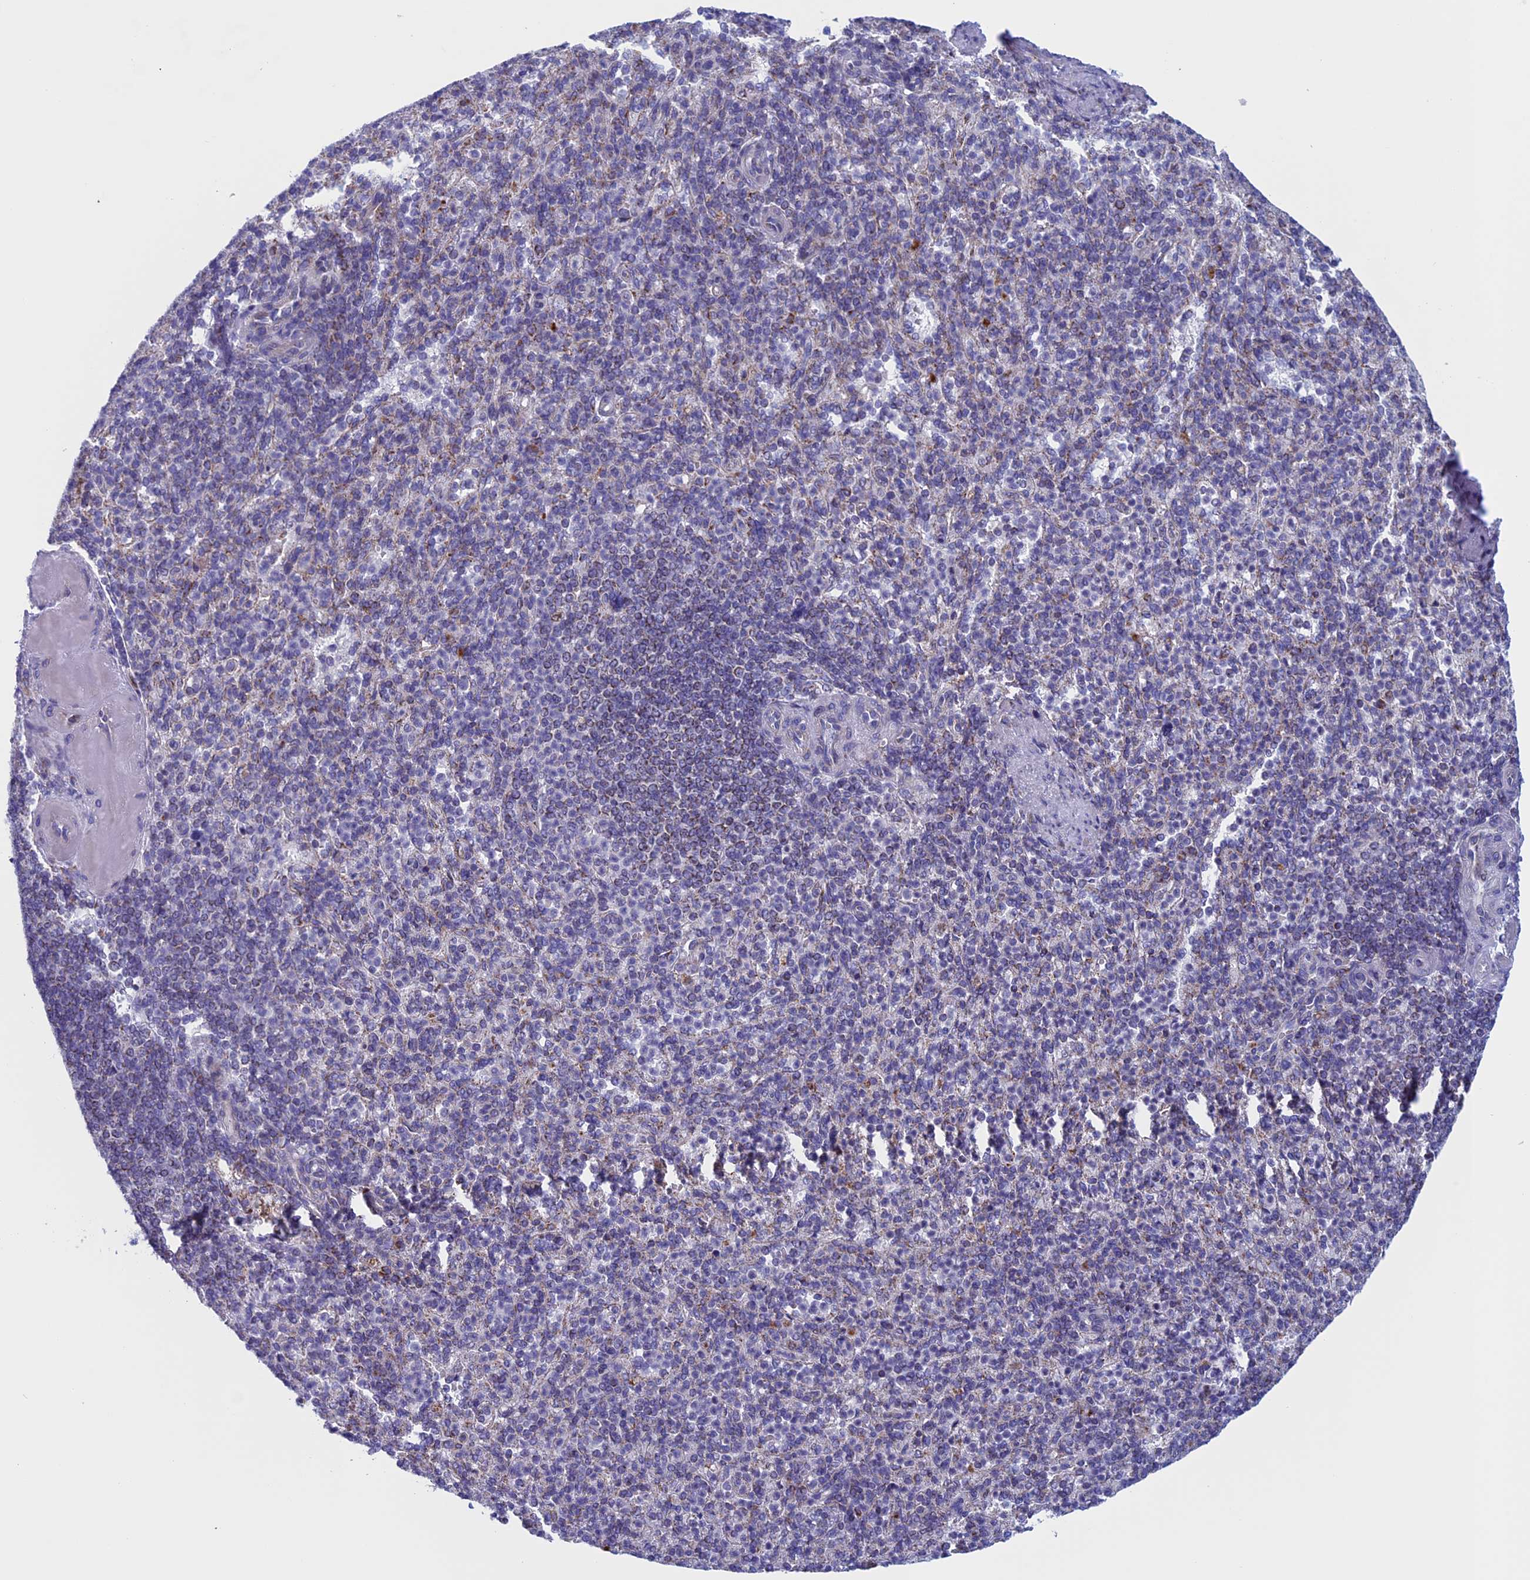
{"staining": {"intensity": "weak", "quantity": "25%-75%", "location": "cytoplasmic/membranous"}, "tissue": "spleen", "cell_type": "Cells in red pulp", "image_type": "normal", "snomed": [{"axis": "morphology", "description": "Normal tissue, NOS"}, {"axis": "topography", "description": "Spleen"}], "caption": "Cells in red pulp show weak cytoplasmic/membranous positivity in about 25%-75% of cells in unremarkable spleen.", "gene": "NDUFB9", "patient": {"sex": "female", "age": 74}}